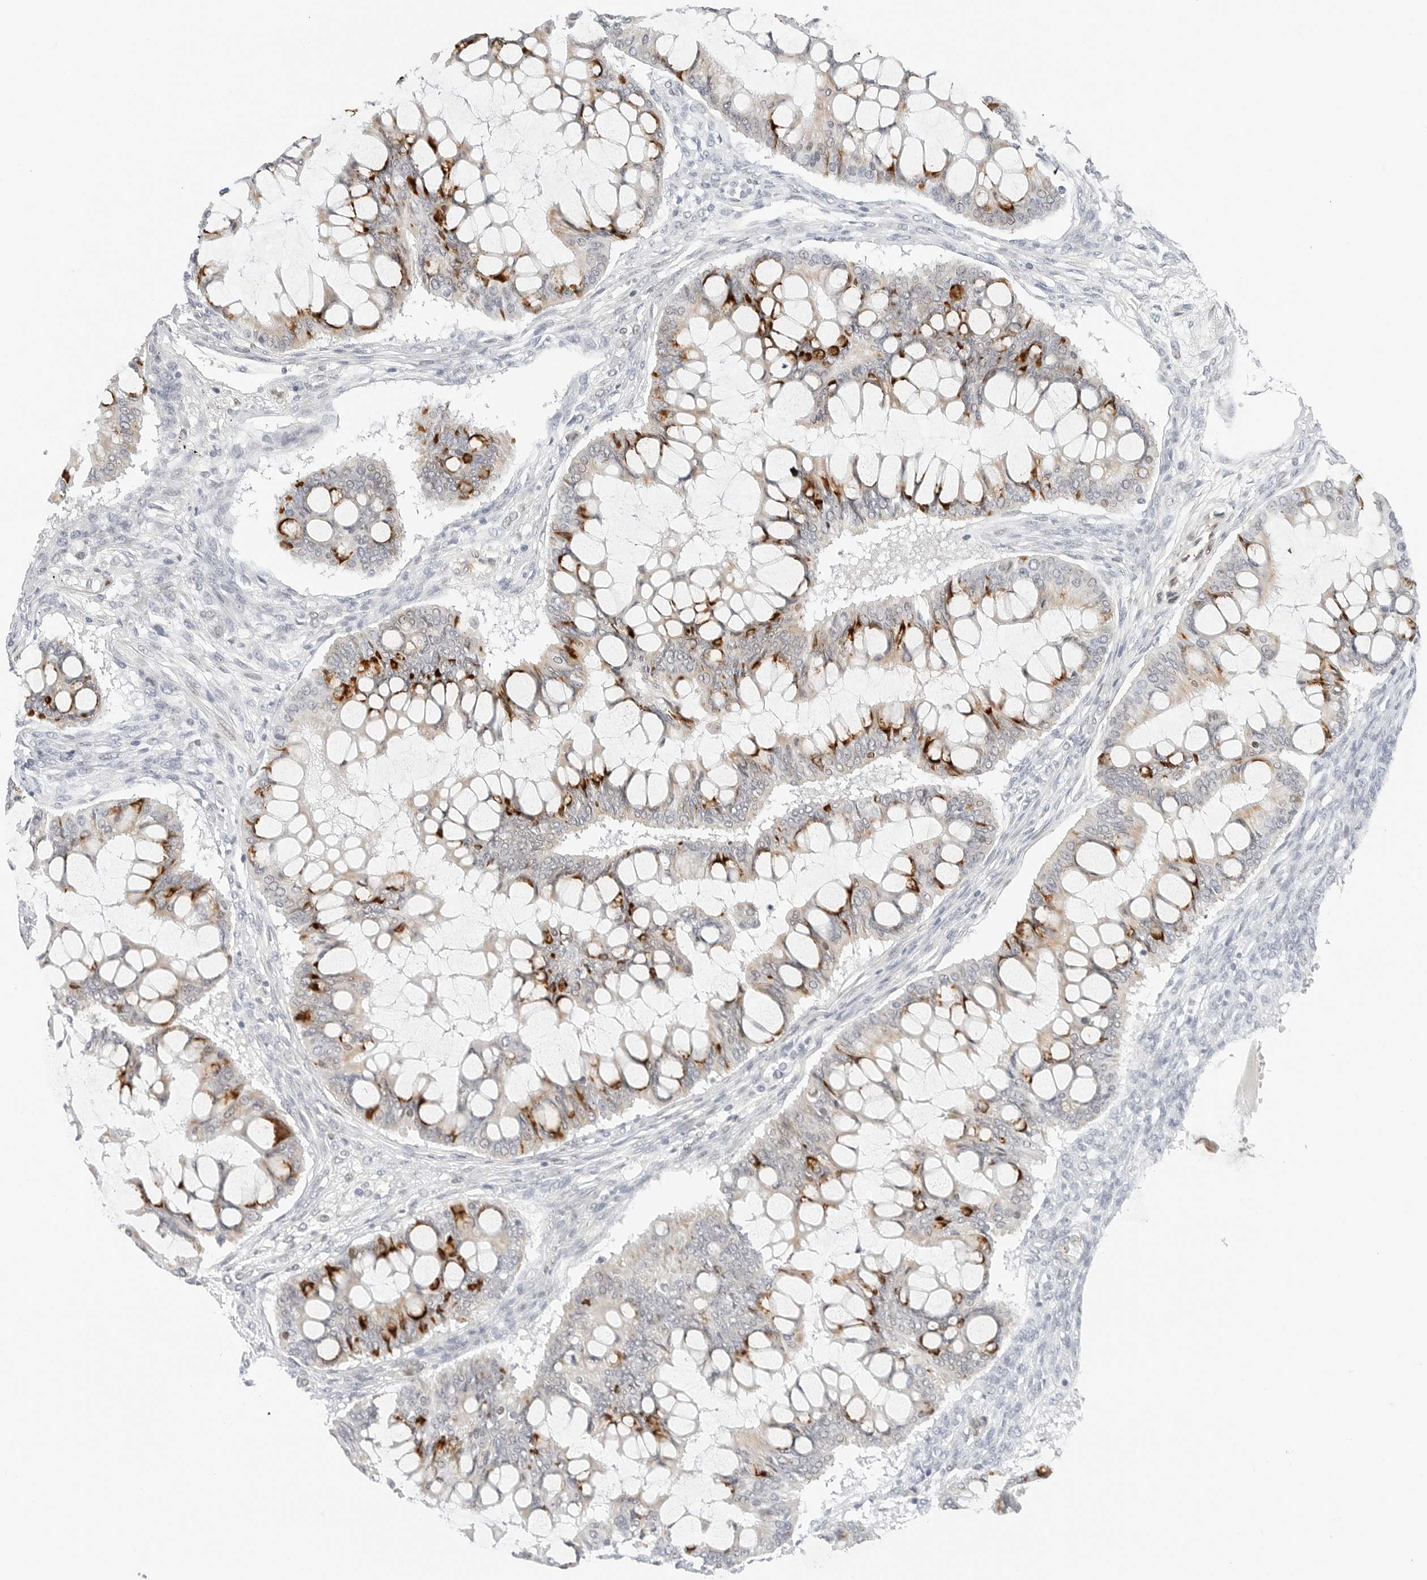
{"staining": {"intensity": "strong", "quantity": "<25%", "location": "cytoplasmic/membranous"}, "tissue": "ovarian cancer", "cell_type": "Tumor cells", "image_type": "cancer", "snomed": [{"axis": "morphology", "description": "Cystadenocarcinoma, mucinous, NOS"}, {"axis": "topography", "description": "Ovary"}], "caption": "This photomicrograph reveals immunohistochemistry staining of human ovarian cancer (mucinous cystadenocarcinoma), with medium strong cytoplasmic/membranous expression in about <25% of tumor cells.", "gene": "SPIDR", "patient": {"sex": "female", "age": 73}}